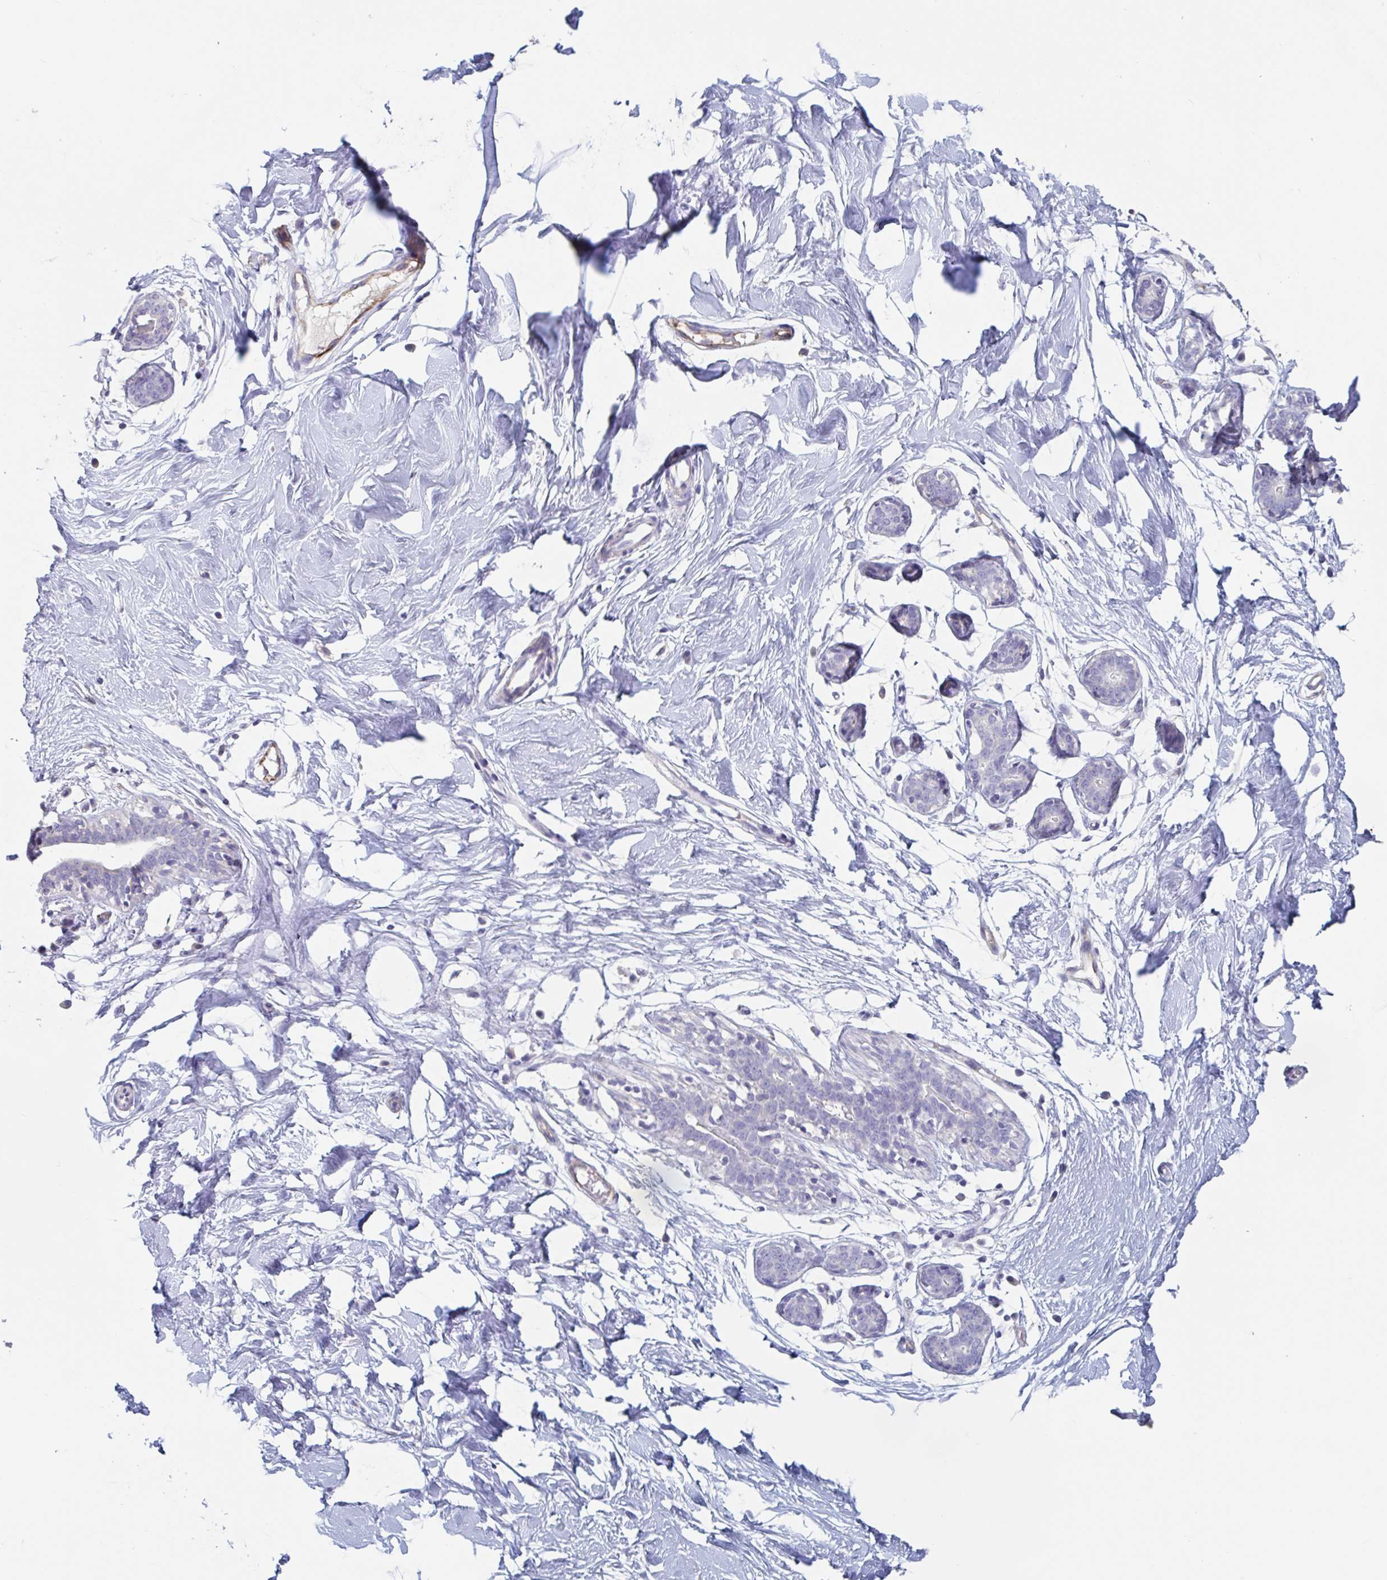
{"staining": {"intensity": "negative", "quantity": "none", "location": "none"}, "tissue": "breast", "cell_type": "Adipocytes", "image_type": "normal", "snomed": [{"axis": "morphology", "description": "Normal tissue, NOS"}, {"axis": "topography", "description": "Breast"}], "caption": "Breast stained for a protein using immunohistochemistry demonstrates no expression adipocytes.", "gene": "ABHD16A", "patient": {"sex": "female", "age": 27}}